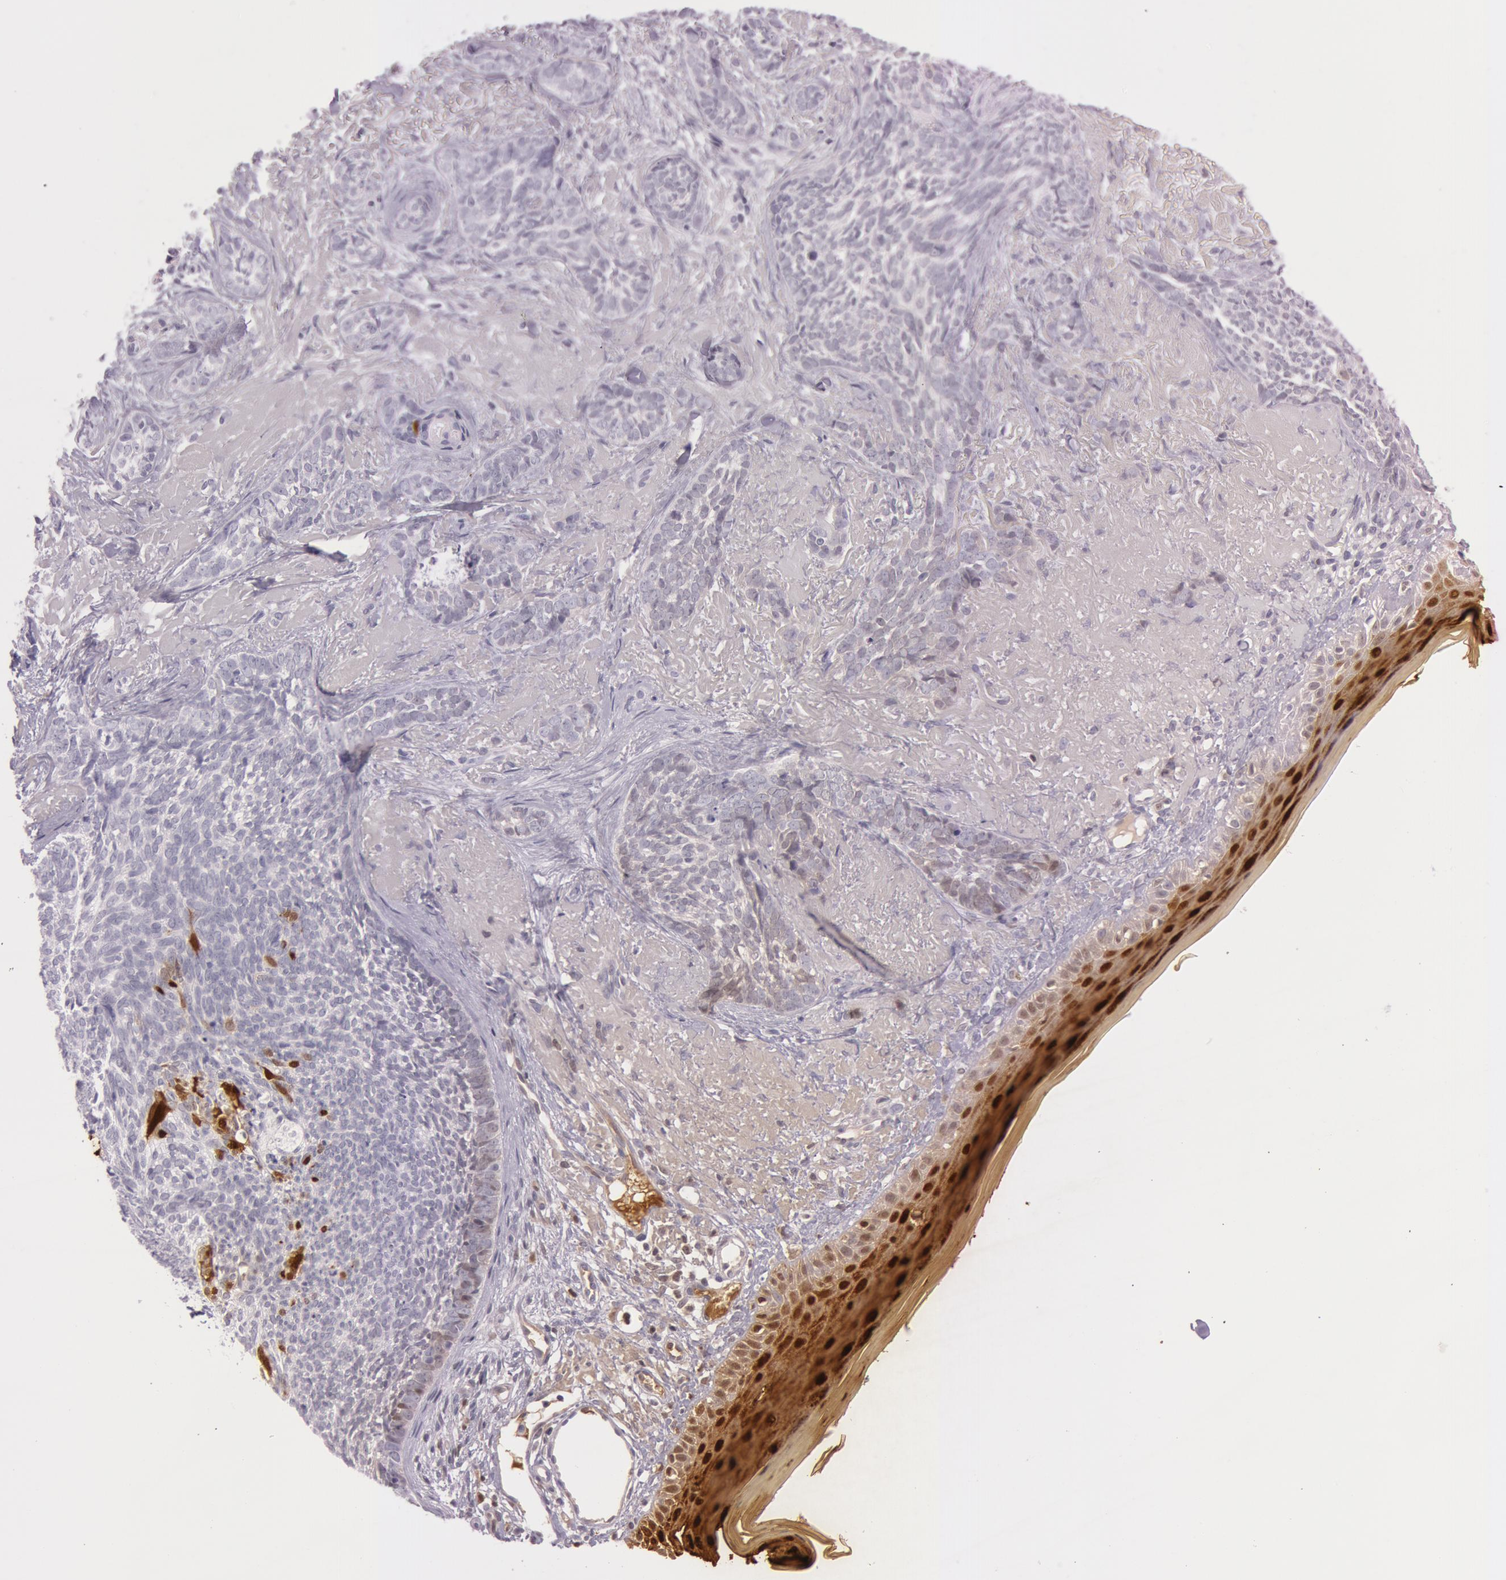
{"staining": {"intensity": "negative", "quantity": "none", "location": "none"}, "tissue": "skin cancer", "cell_type": "Tumor cells", "image_type": "cancer", "snomed": [{"axis": "morphology", "description": "Basal cell carcinoma"}, {"axis": "topography", "description": "Skin"}], "caption": "The immunohistochemistry (IHC) photomicrograph has no significant positivity in tumor cells of skin cancer tissue.", "gene": "S100A7", "patient": {"sex": "female", "age": 81}}